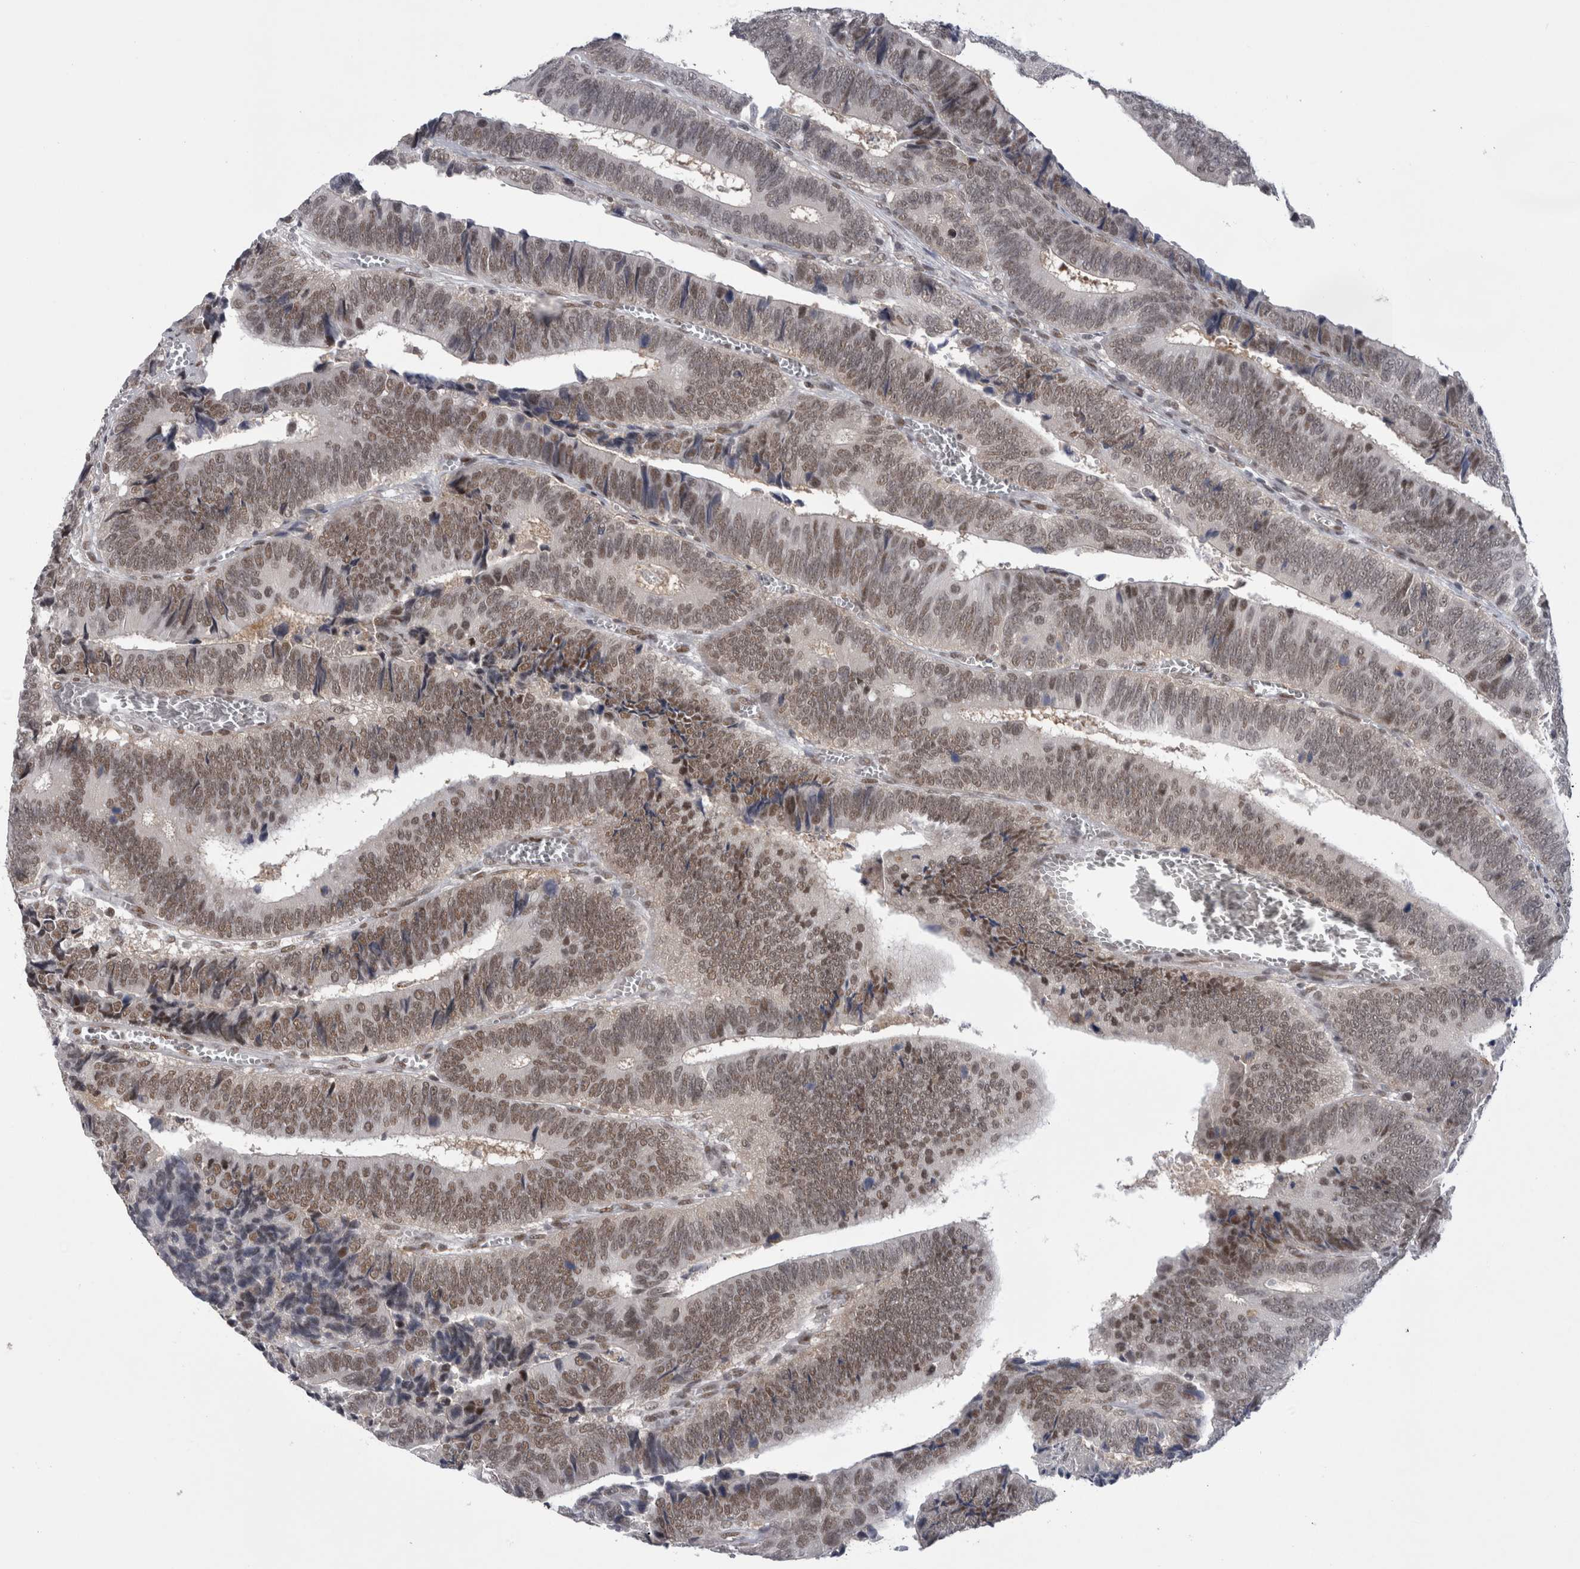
{"staining": {"intensity": "moderate", "quantity": ">75%", "location": "nuclear"}, "tissue": "colorectal cancer", "cell_type": "Tumor cells", "image_type": "cancer", "snomed": [{"axis": "morphology", "description": "Inflammation, NOS"}, {"axis": "morphology", "description": "Adenocarcinoma, NOS"}, {"axis": "topography", "description": "Colon"}], "caption": "This micrograph shows immunohistochemistry (IHC) staining of adenocarcinoma (colorectal), with medium moderate nuclear staining in about >75% of tumor cells.", "gene": "PSMB2", "patient": {"sex": "male", "age": 72}}